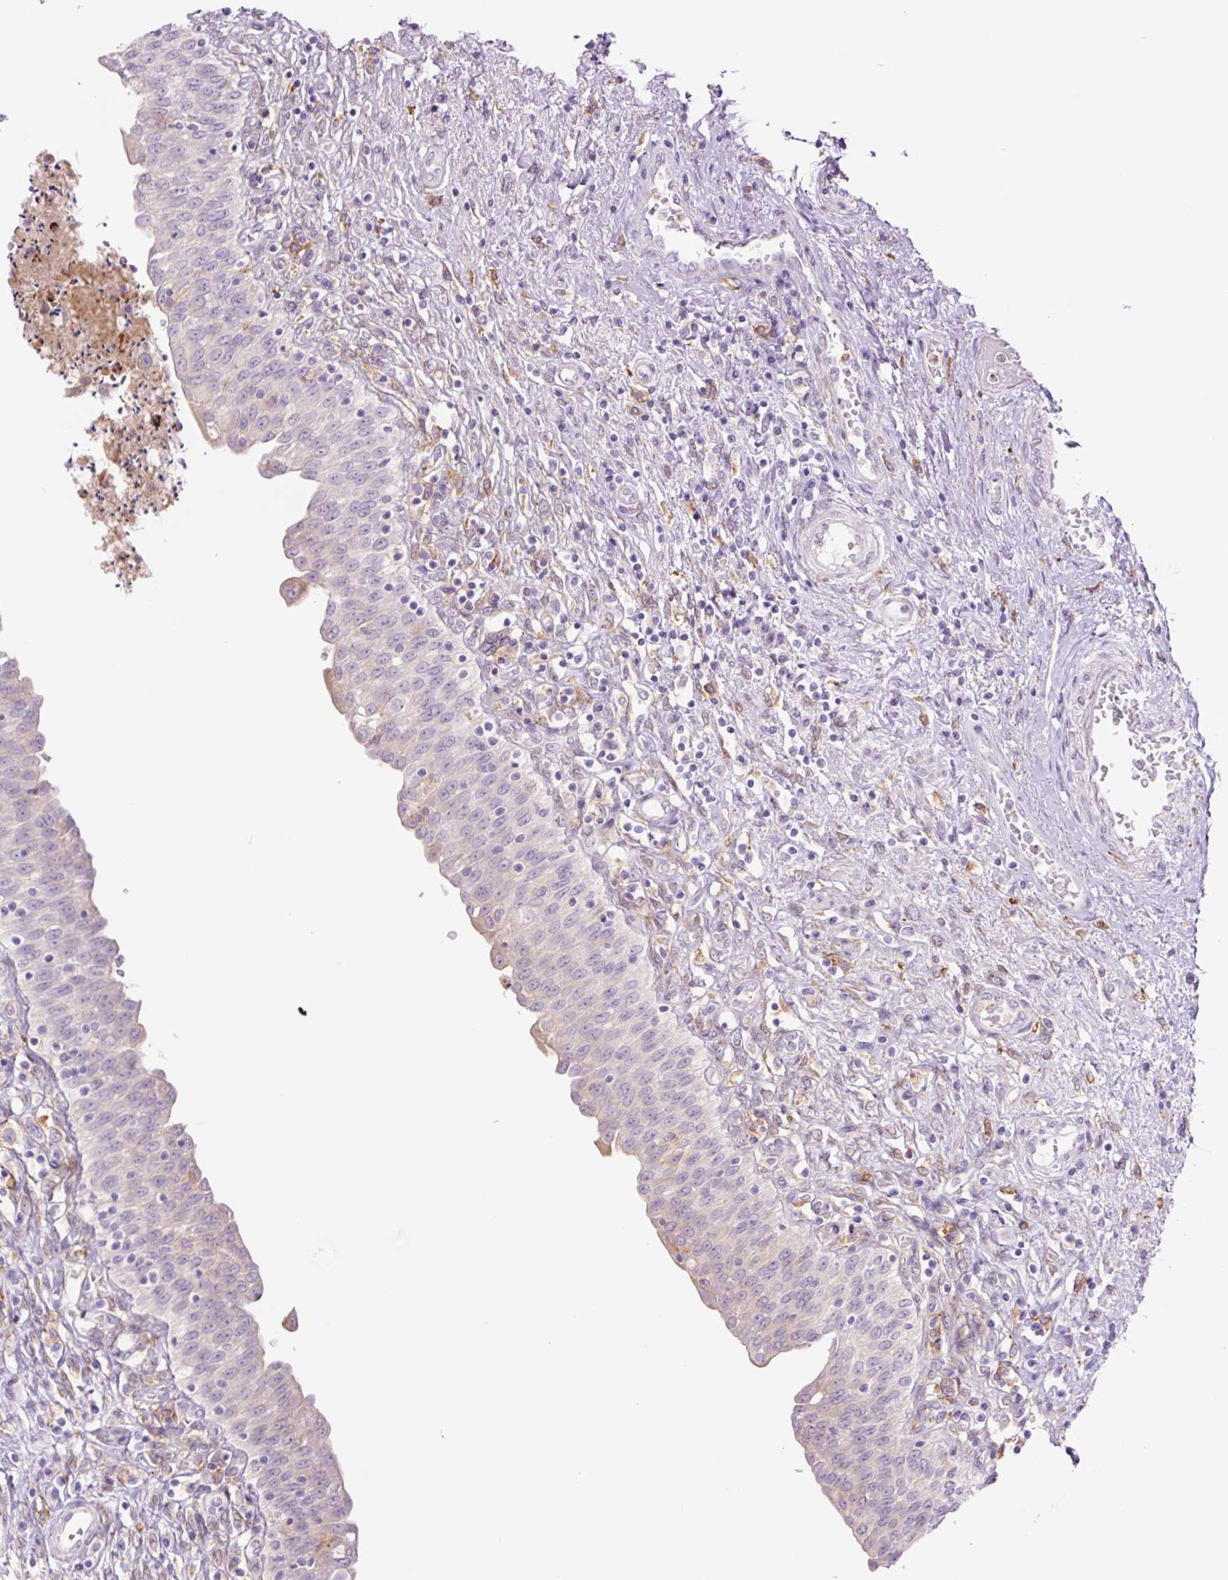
{"staining": {"intensity": "moderate", "quantity": "<25%", "location": "cytoplasmic/membranous"}, "tissue": "urinary bladder", "cell_type": "Urothelial cells", "image_type": "normal", "snomed": [{"axis": "morphology", "description": "Normal tissue, NOS"}, {"axis": "topography", "description": "Urinary bladder"}], "caption": "Urinary bladder stained with a brown dye displays moderate cytoplasmic/membranous positive staining in about <25% of urothelial cells.", "gene": "SH2D6", "patient": {"sex": "male", "age": 71}}